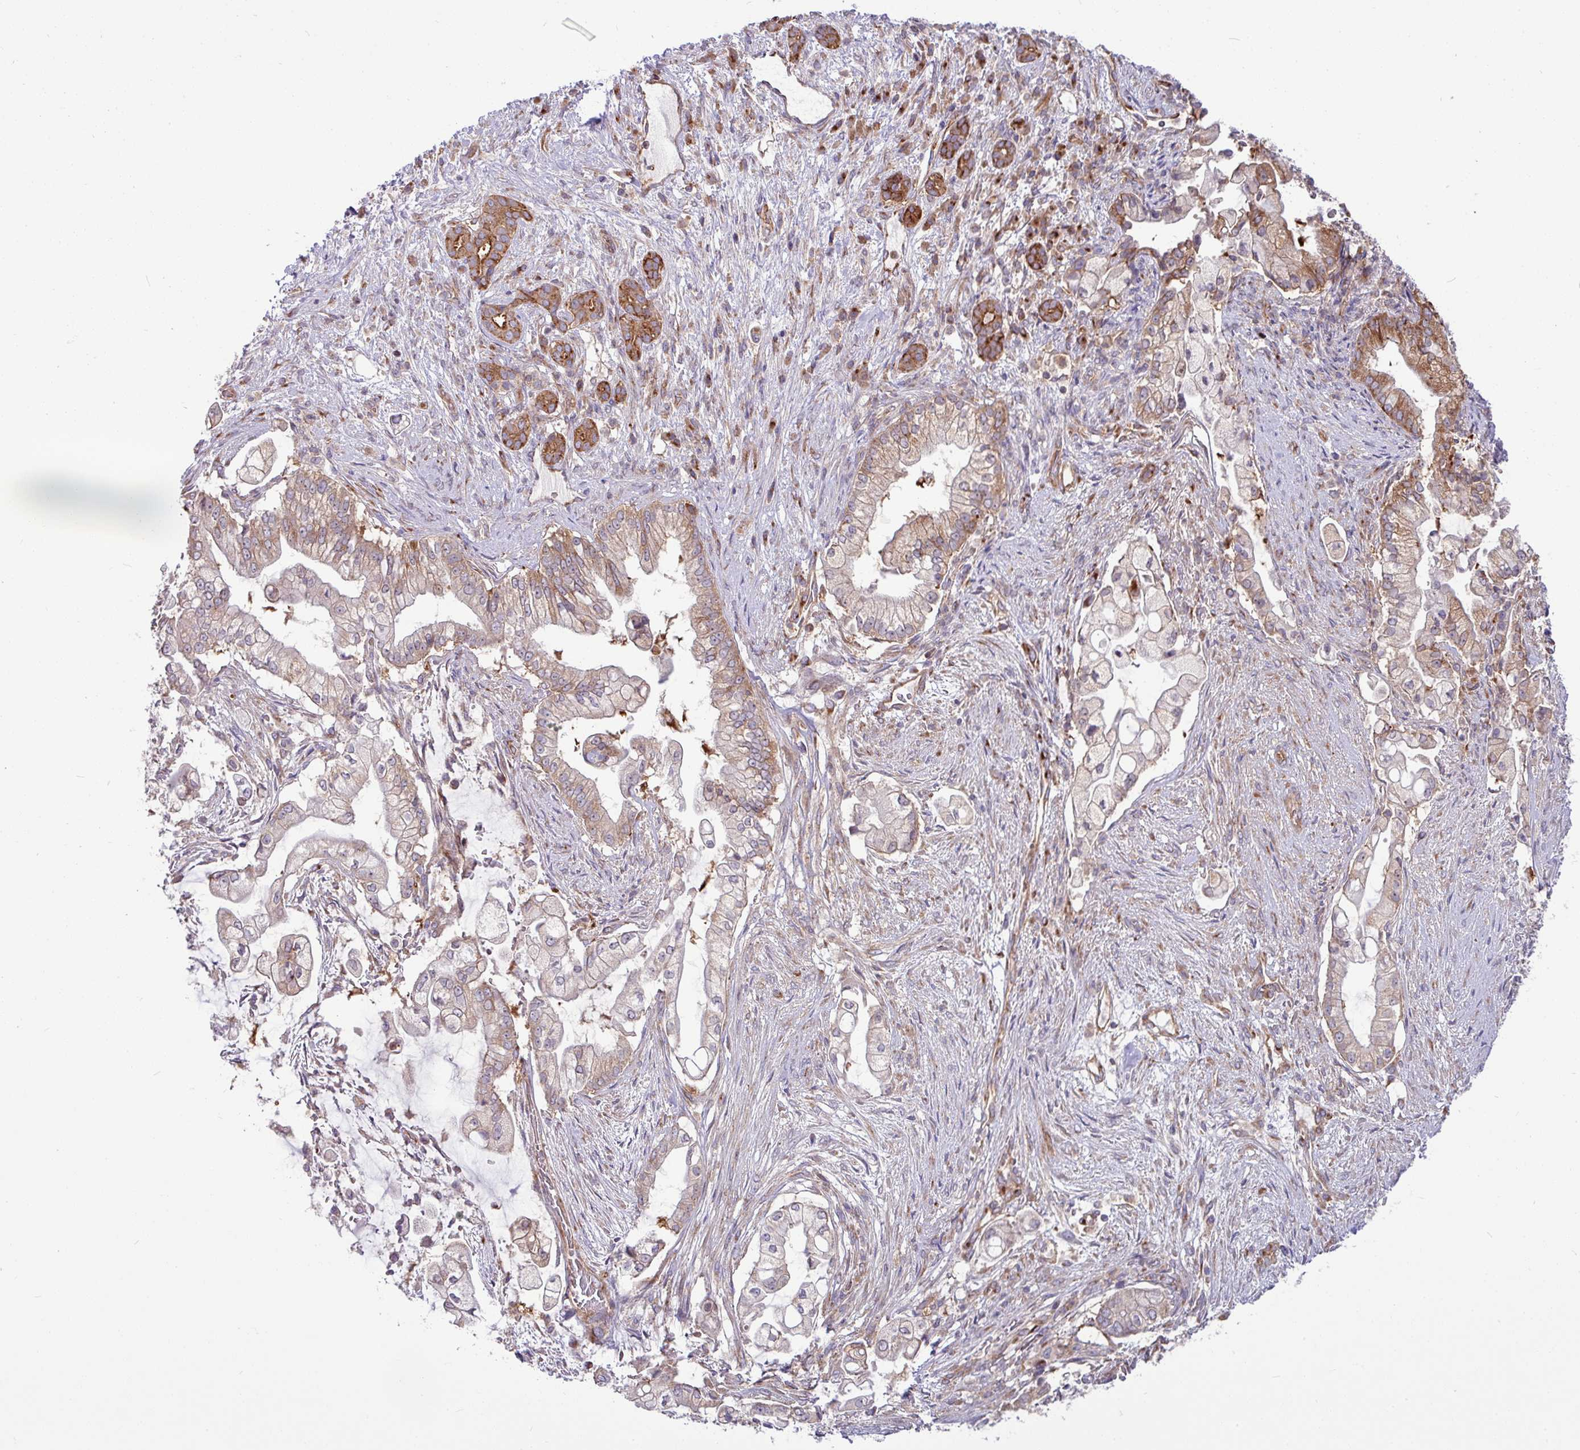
{"staining": {"intensity": "moderate", "quantity": "<25%", "location": "cytoplasmic/membranous"}, "tissue": "pancreatic cancer", "cell_type": "Tumor cells", "image_type": "cancer", "snomed": [{"axis": "morphology", "description": "Adenocarcinoma, NOS"}, {"axis": "topography", "description": "Pancreas"}], "caption": "Pancreatic cancer tissue exhibits moderate cytoplasmic/membranous staining in about <25% of tumor cells", "gene": "LSM12", "patient": {"sex": "female", "age": 69}}